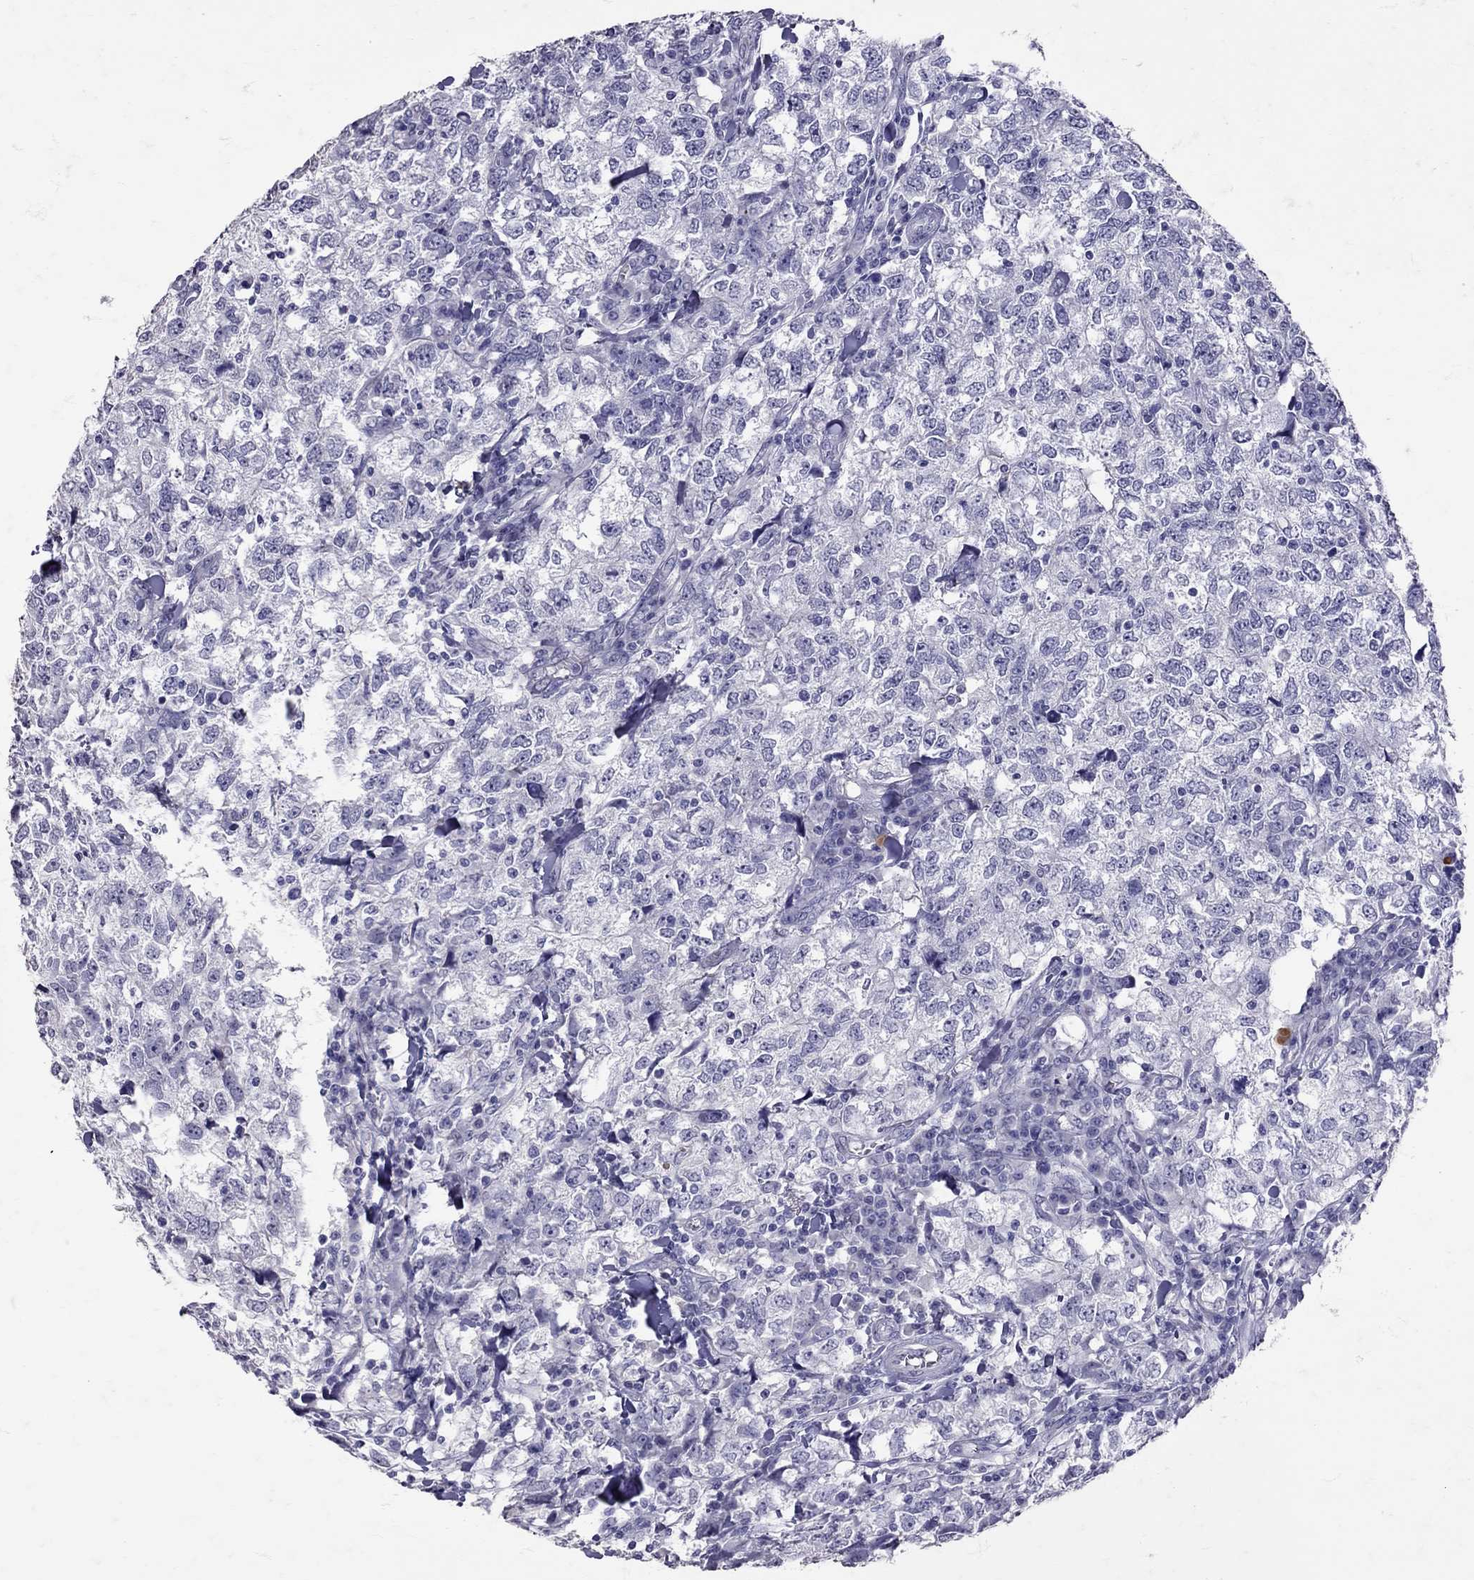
{"staining": {"intensity": "negative", "quantity": "none", "location": "none"}, "tissue": "breast cancer", "cell_type": "Tumor cells", "image_type": "cancer", "snomed": [{"axis": "morphology", "description": "Duct carcinoma"}, {"axis": "topography", "description": "Breast"}], "caption": "An IHC image of intraductal carcinoma (breast) is shown. There is no staining in tumor cells of intraductal carcinoma (breast). Brightfield microscopy of immunohistochemistry (IHC) stained with DAB (3,3'-diaminobenzidine) (brown) and hematoxylin (blue), captured at high magnification.", "gene": "SST", "patient": {"sex": "female", "age": 30}}